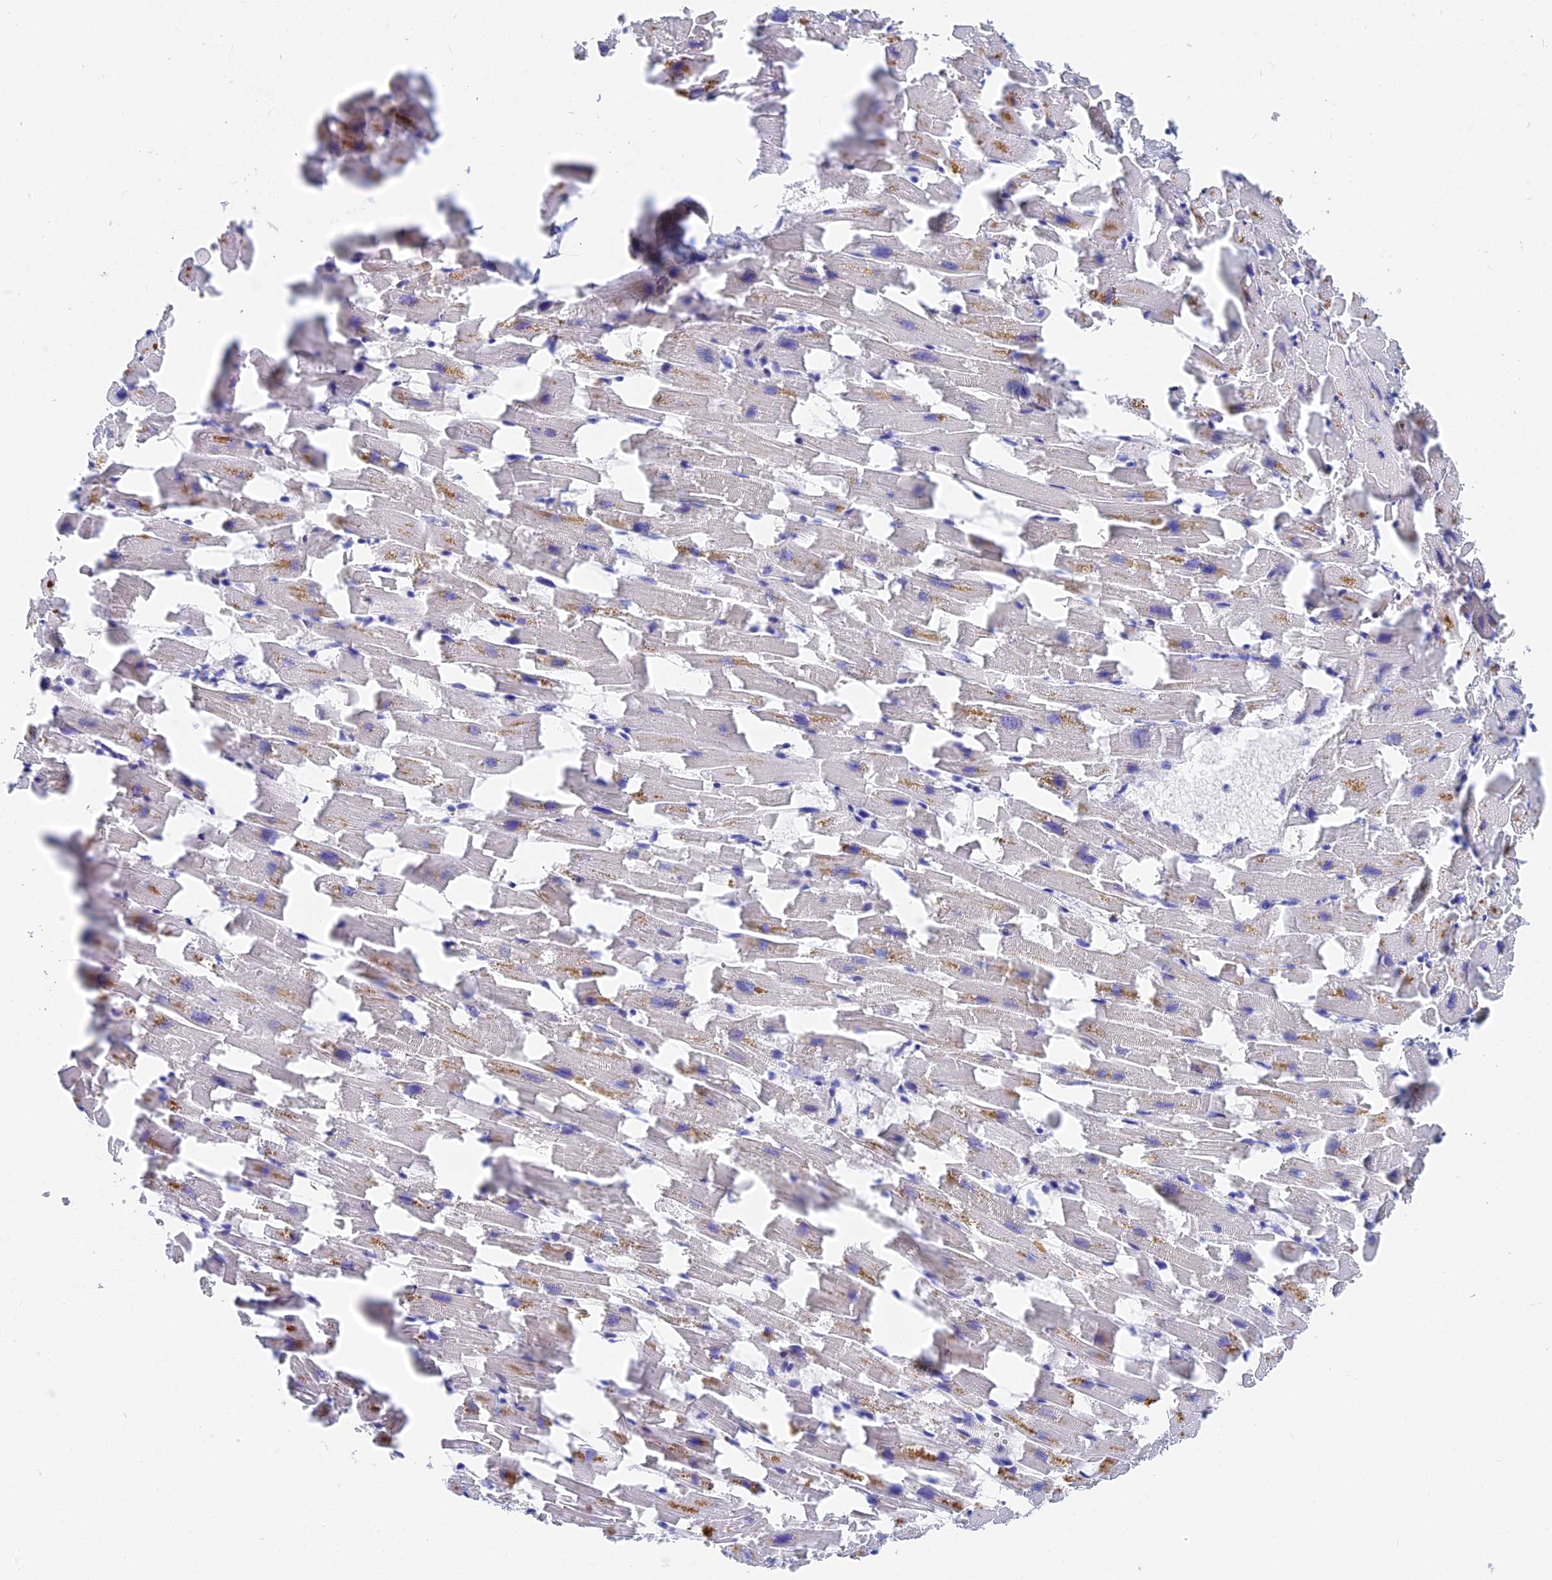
{"staining": {"intensity": "weak", "quantity": "<25%", "location": "cytoplasmic/membranous"}, "tissue": "heart muscle", "cell_type": "Cardiomyocytes", "image_type": "normal", "snomed": [{"axis": "morphology", "description": "Normal tissue, NOS"}, {"axis": "topography", "description": "Heart"}], "caption": "Human heart muscle stained for a protein using IHC shows no staining in cardiomyocytes.", "gene": "VPS33B", "patient": {"sex": "female", "age": 64}}